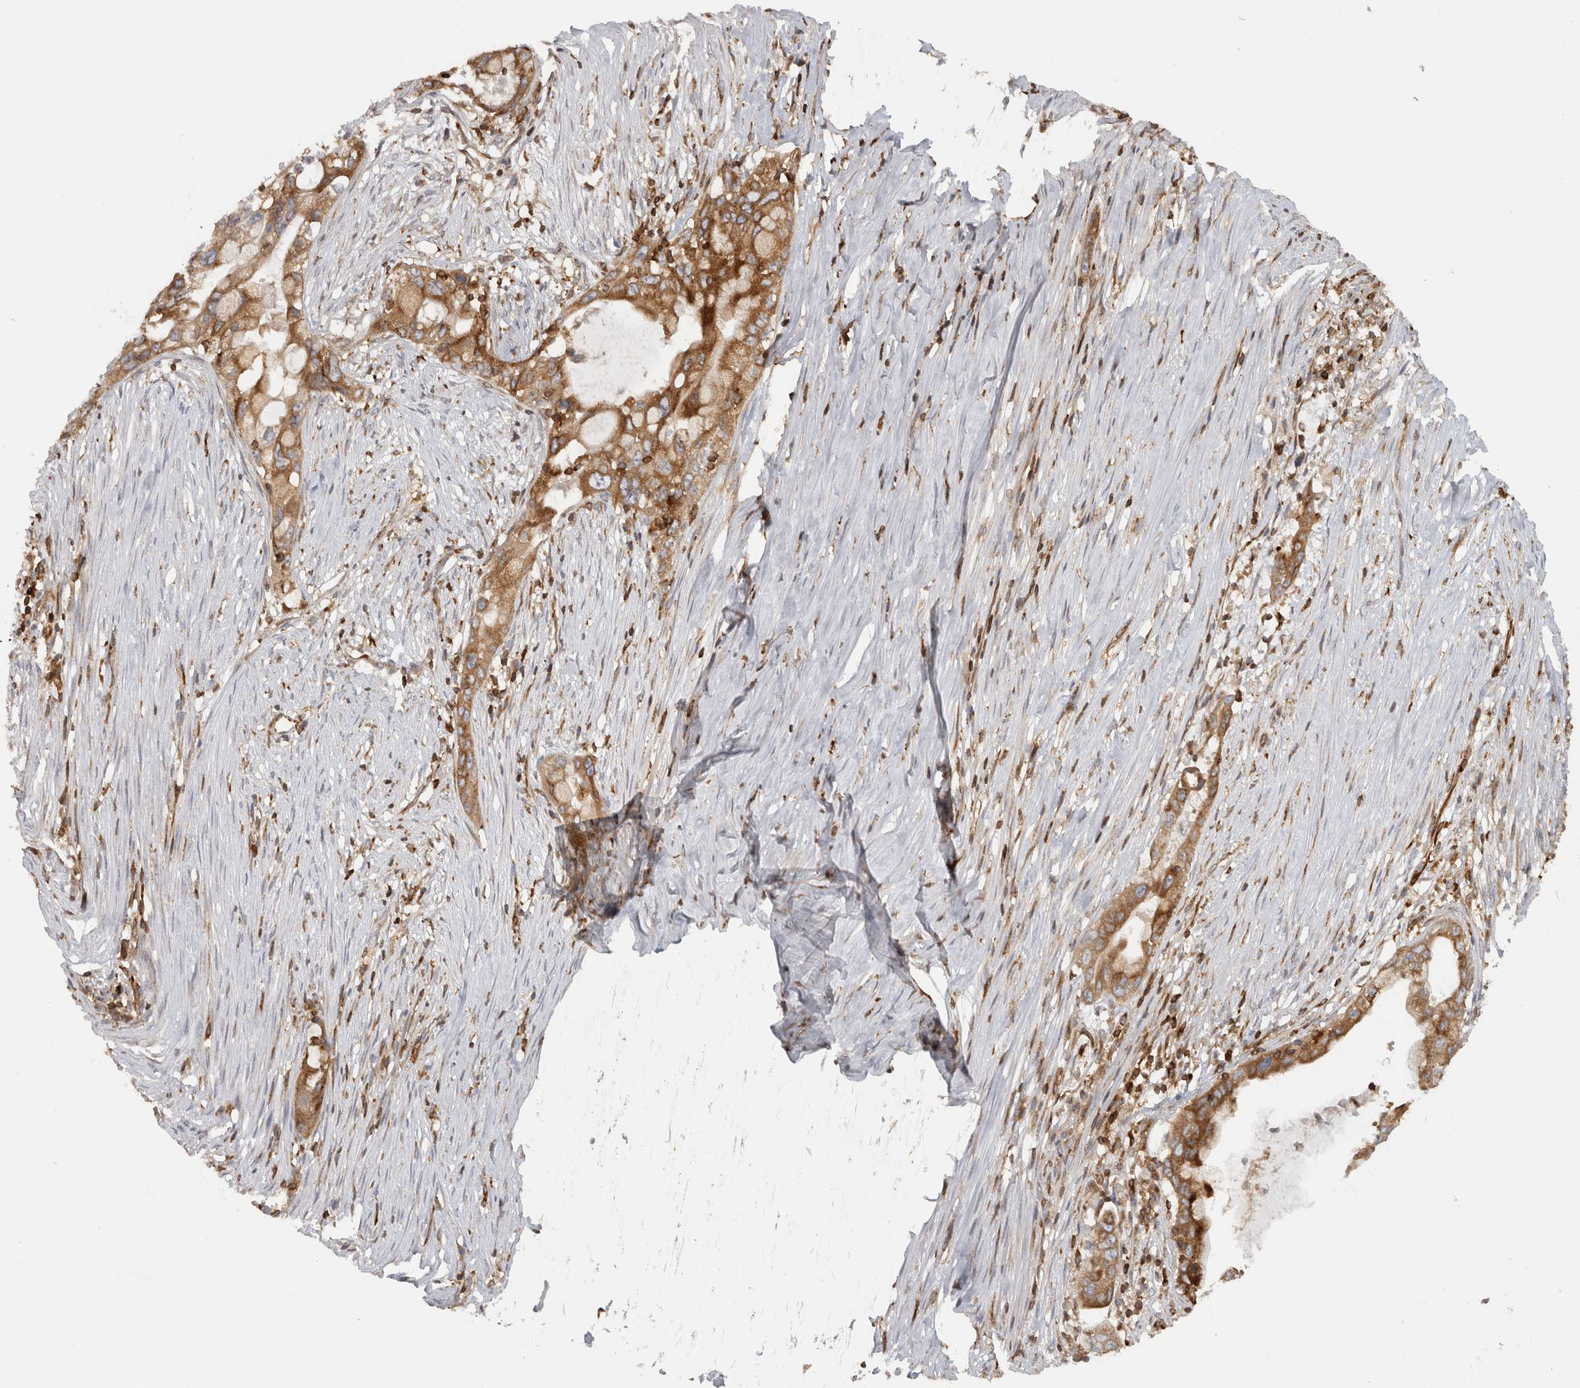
{"staining": {"intensity": "moderate", "quantity": ">75%", "location": "cytoplasmic/membranous"}, "tissue": "pancreatic cancer", "cell_type": "Tumor cells", "image_type": "cancer", "snomed": [{"axis": "morphology", "description": "Adenocarcinoma, NOS"}, {"axis": "topography", "description": "Pancreas"}], "caption": "Pancreatic cancer (adenocarcinoma) stained for a protein displays moderate cytoplasmic/membranous positivity in tumor cells.", "gene": "HLA-E", "patient": {"sex": "male", "age": 53}}